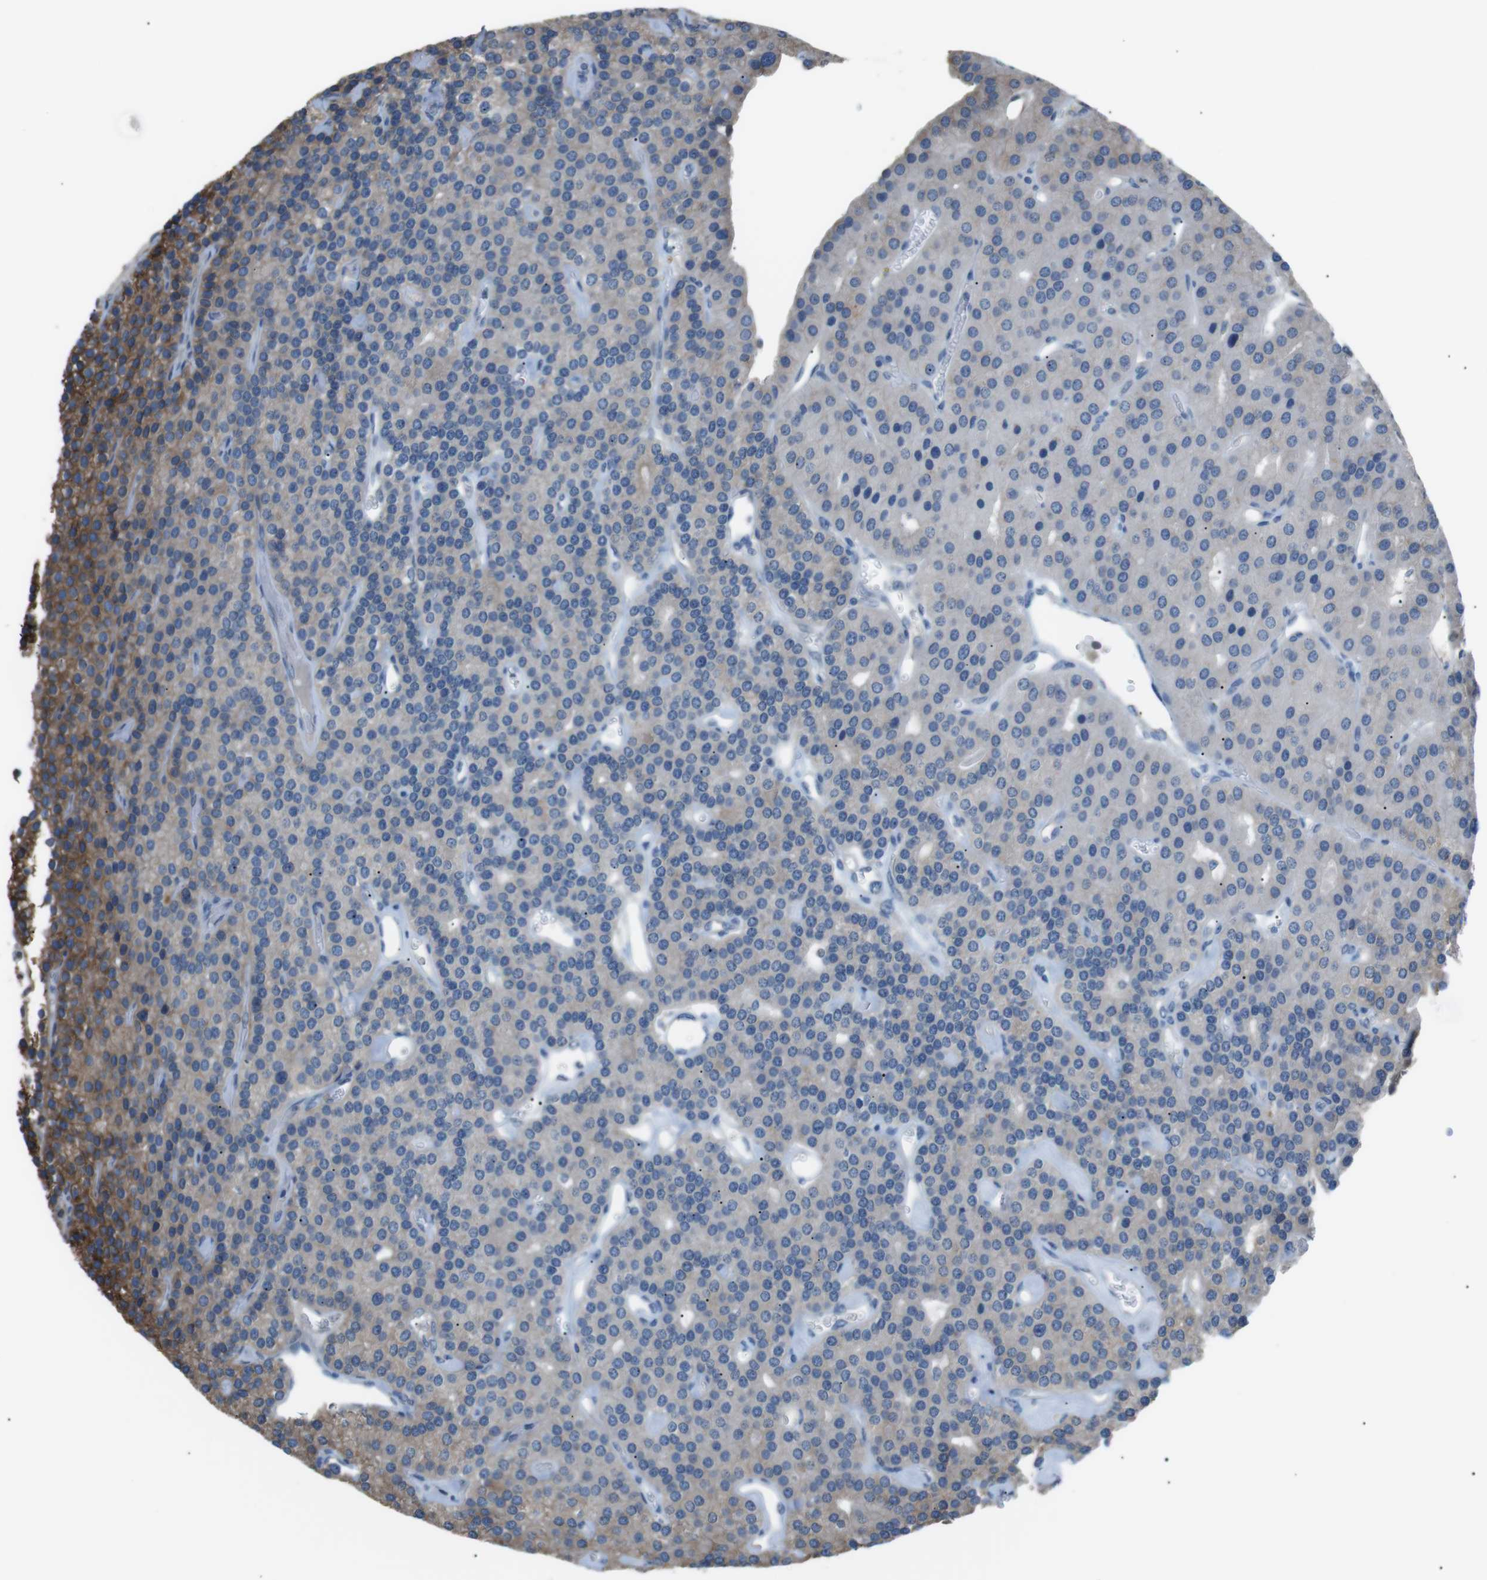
{"staining": {"intensity": "moderate", "quantity": "25%-75%", "location": "cytoplasmic/membranous"}, "tissue": "parathyroid gland", "cell_type": "Glandular cells", "image_type": "normal", "snomed": [{"axis": "morphology", "description": "Normal tissue, NOS"}, {"axis": "morphology", "description": "Adenoma, NOS"}, {"axis": "topography", "description": "Parathyroid gland"}], "caption": "The histopathology image demonstrates immunohistochemical staining of normal parathyroid gland. There is moderate cytoplasmic/membranous expression is appreciated in about 25%-75% of glandular cells. (brown staining indicates protein expression, while blue staining denotes nuclei).", "gene": "CDH26", "patient": {"sex": "female", "age": 86}}